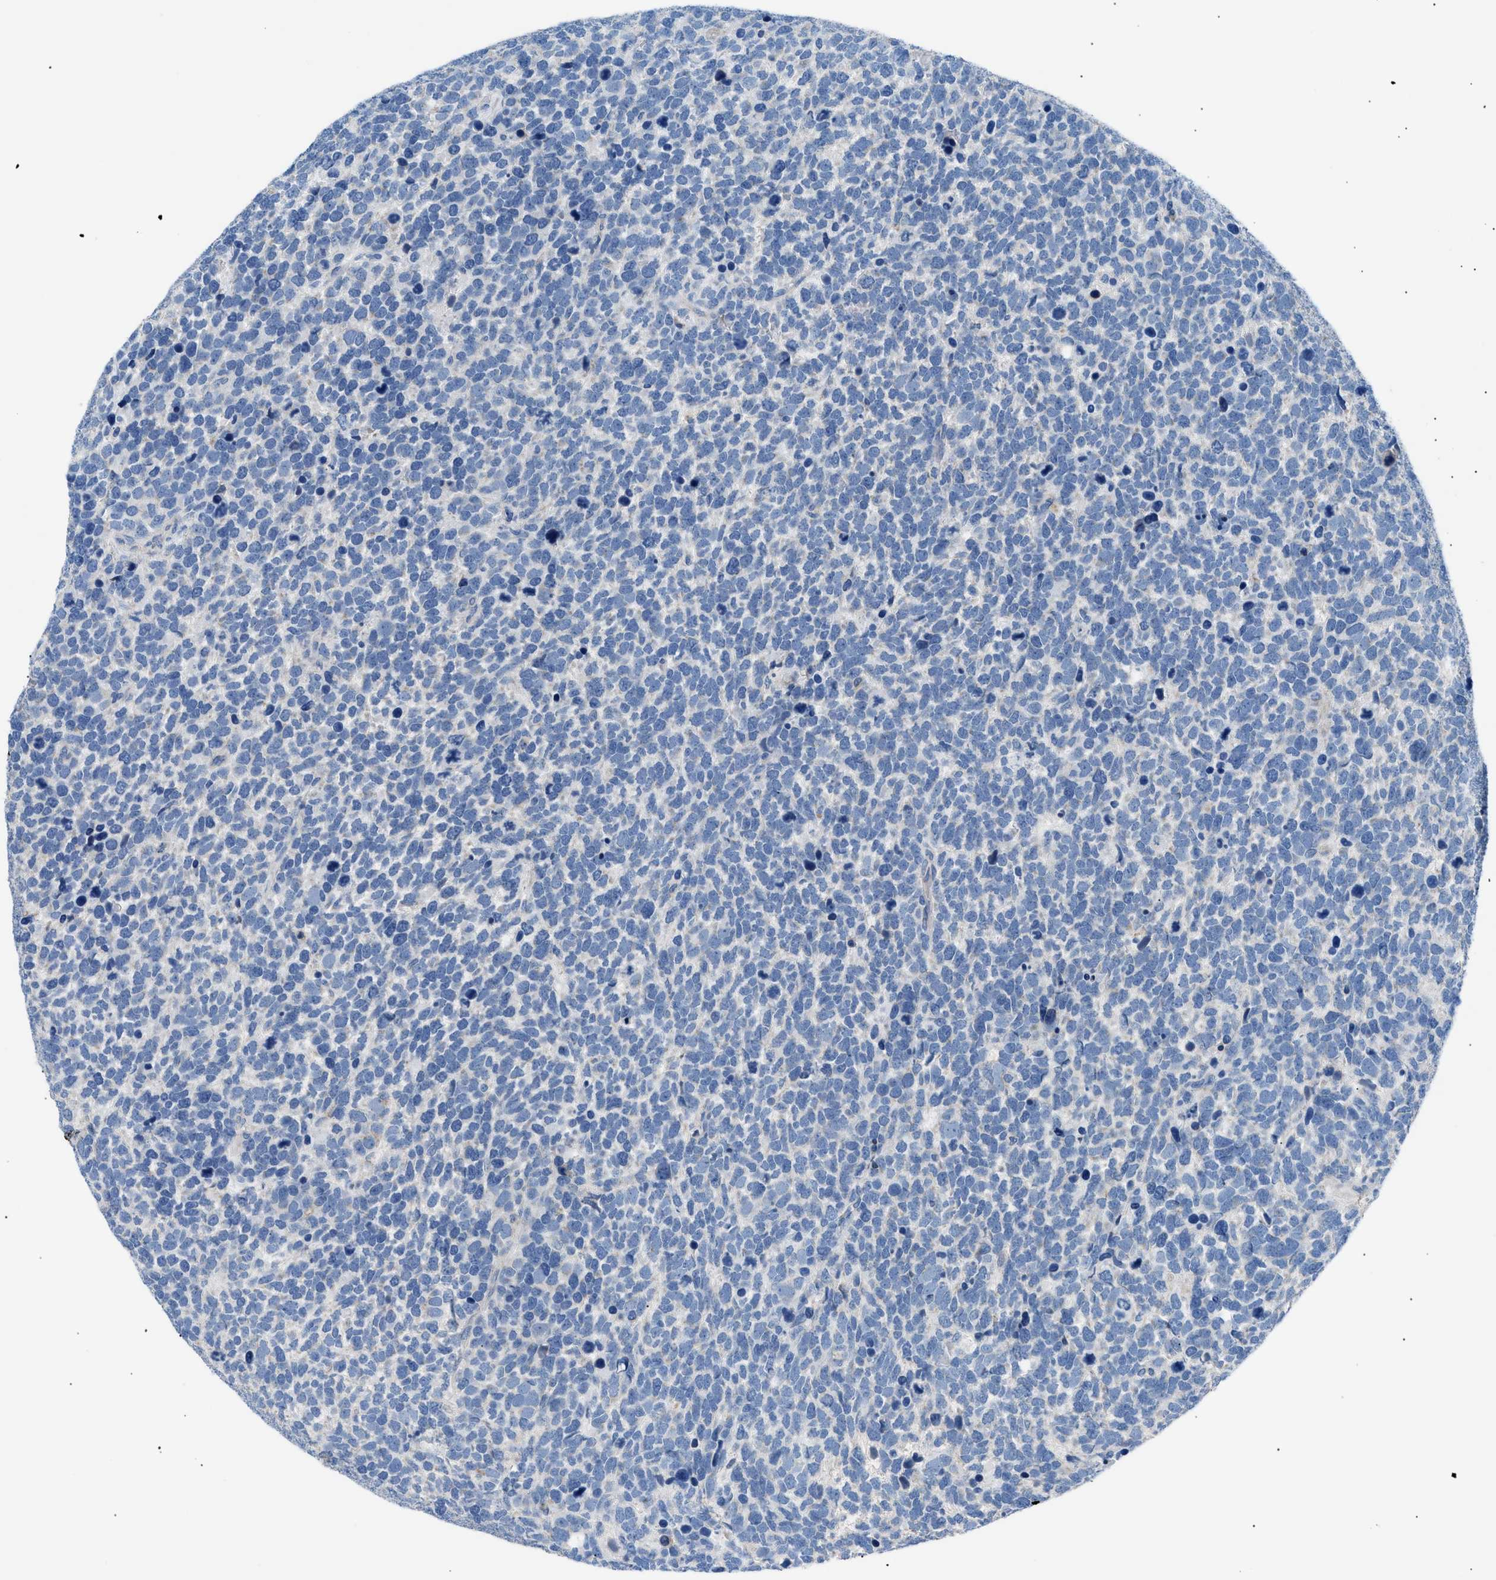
{"staining": {"intensity": "negative", "quantity": "none", "location": "none"}, "tissue": "urothelial cancer", "cell_type": "Tumor cells", "image_type": "cancer", "snomed": [{"axis": "morphology", "description": "Urothelial carcinoma, High grade"}, {"axis": "topography", "description": "Urinary bladder"}], "caption": "Tumor cells are negative for protein expression in human high-grade urothelial carcinoma.", "gene": "ILDR1", "patient": {"sex": "female", "age": 82}}